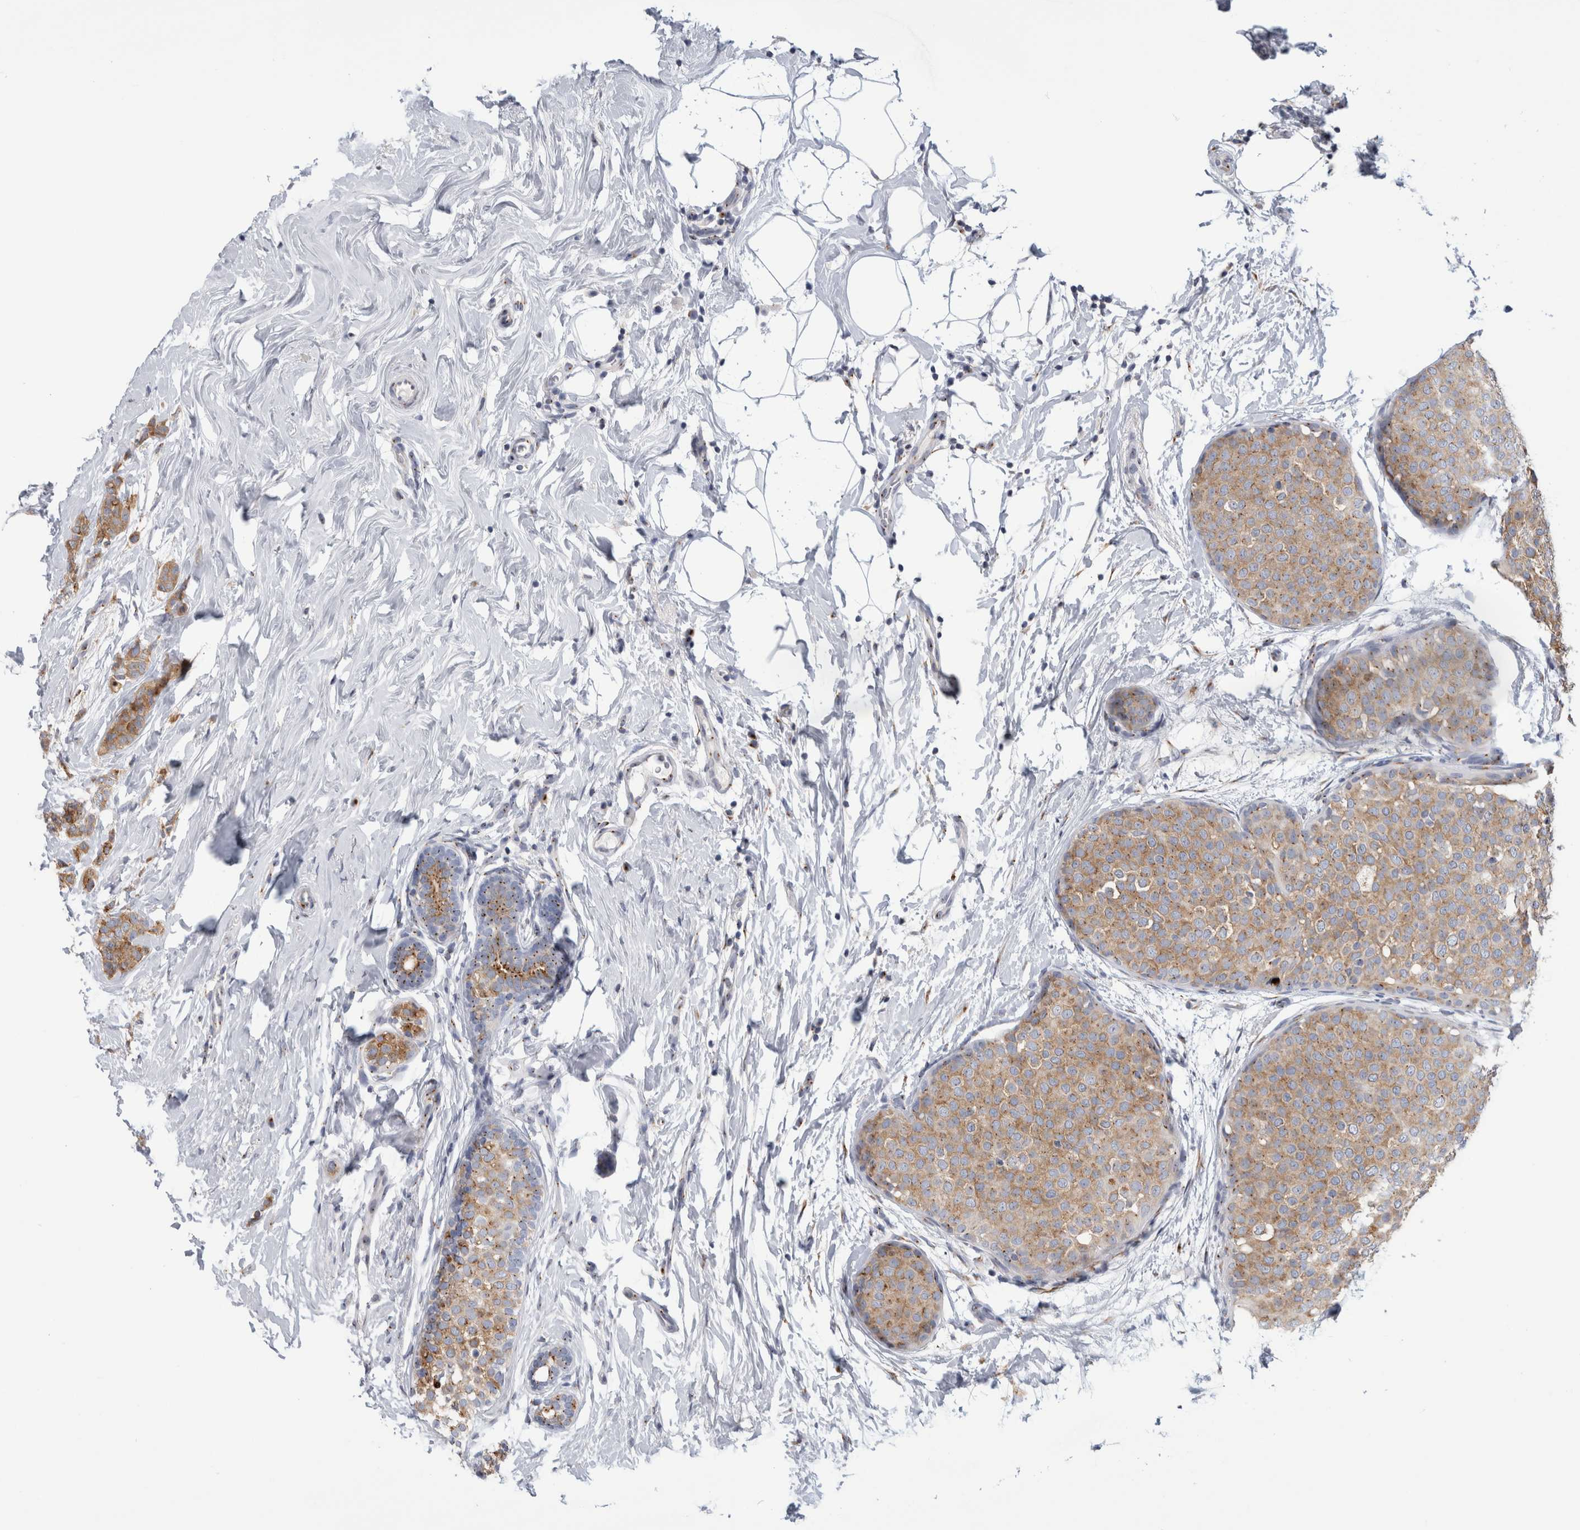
{"staining": {"intensity": "moderate", "quantity": ">75%", "location": "cytoplasmic/membranous"}, "tissue": "breast cancer", "cell_type": "Tumor cells", "image_type": "cancer", "snomed": [{"axis": "morphology", "description": "Lobular carcinoma, in situ"}, {"axis": "morphology", "description": "Lobular carcinoma"}, {"axis": "topography", "description": "Breast"}], "caption": "Protein positivity by immunohistochemistry (IHC) shows moderate cytoplasmic/membranous staining in about >75% of tumor cells in breast cancer.", "gene": "AKAP9", "patient": {"sex": "female", "age": 41}}